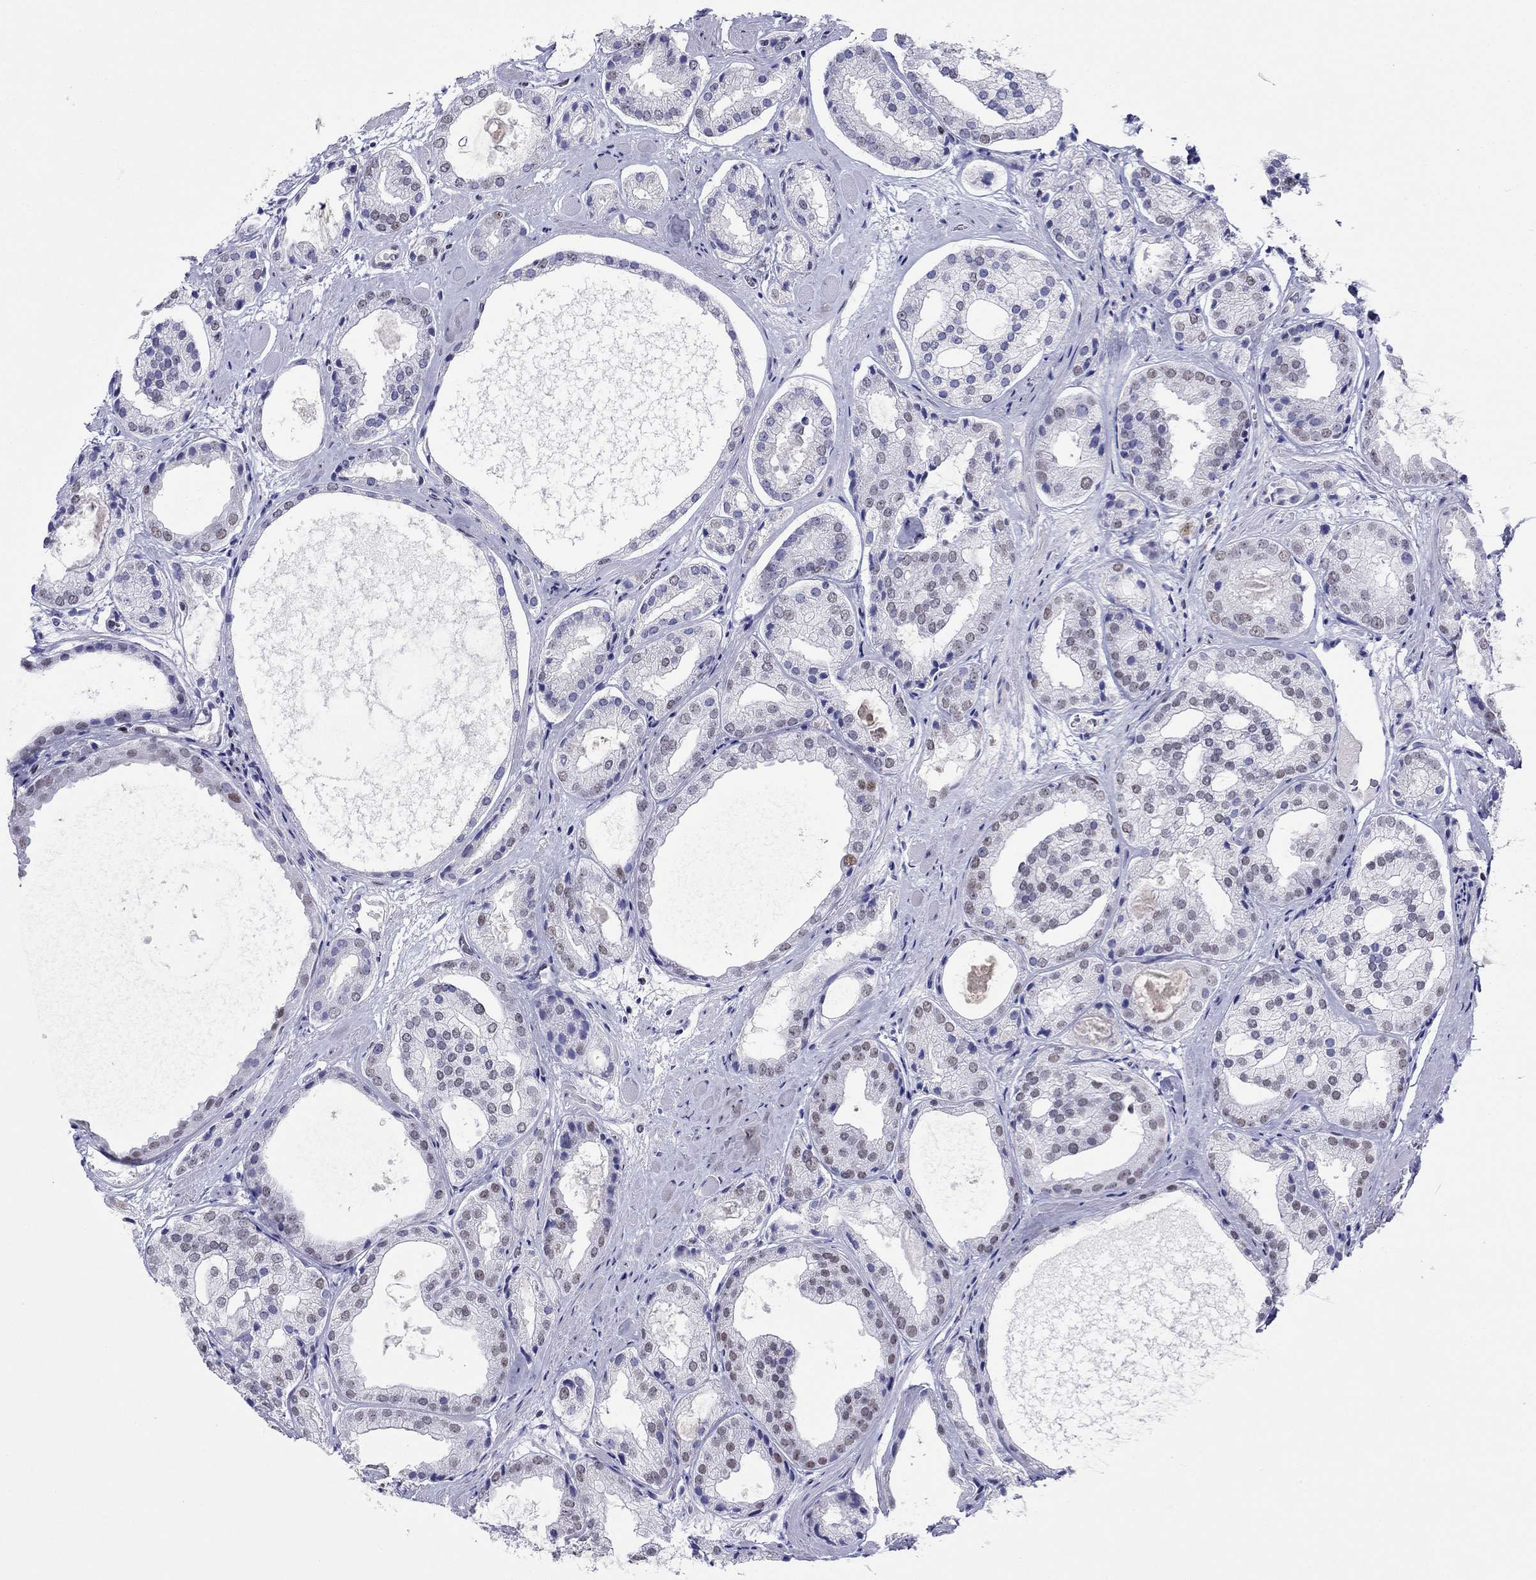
{"staining": {"intensity": "moderate", "quantity": "<25%", "location": "nuclear"}, "tissue": "prostate cancer", "cell_type": "Tumor cells", "image_type": "cancer", "snomed": [{"axis": "morphology", "description": "Adenocarcinoma, Low grade"}, {"axis": "topography", "description": "Prostate"}], "caption": "Tumor cells demonstrate low levels of moderate nuclear expression in about <25% of cells in human low-grade adenocarcinoma (prostate).", "gene": "PPM1G", "patient": {"sex": "male", "age": 69}}